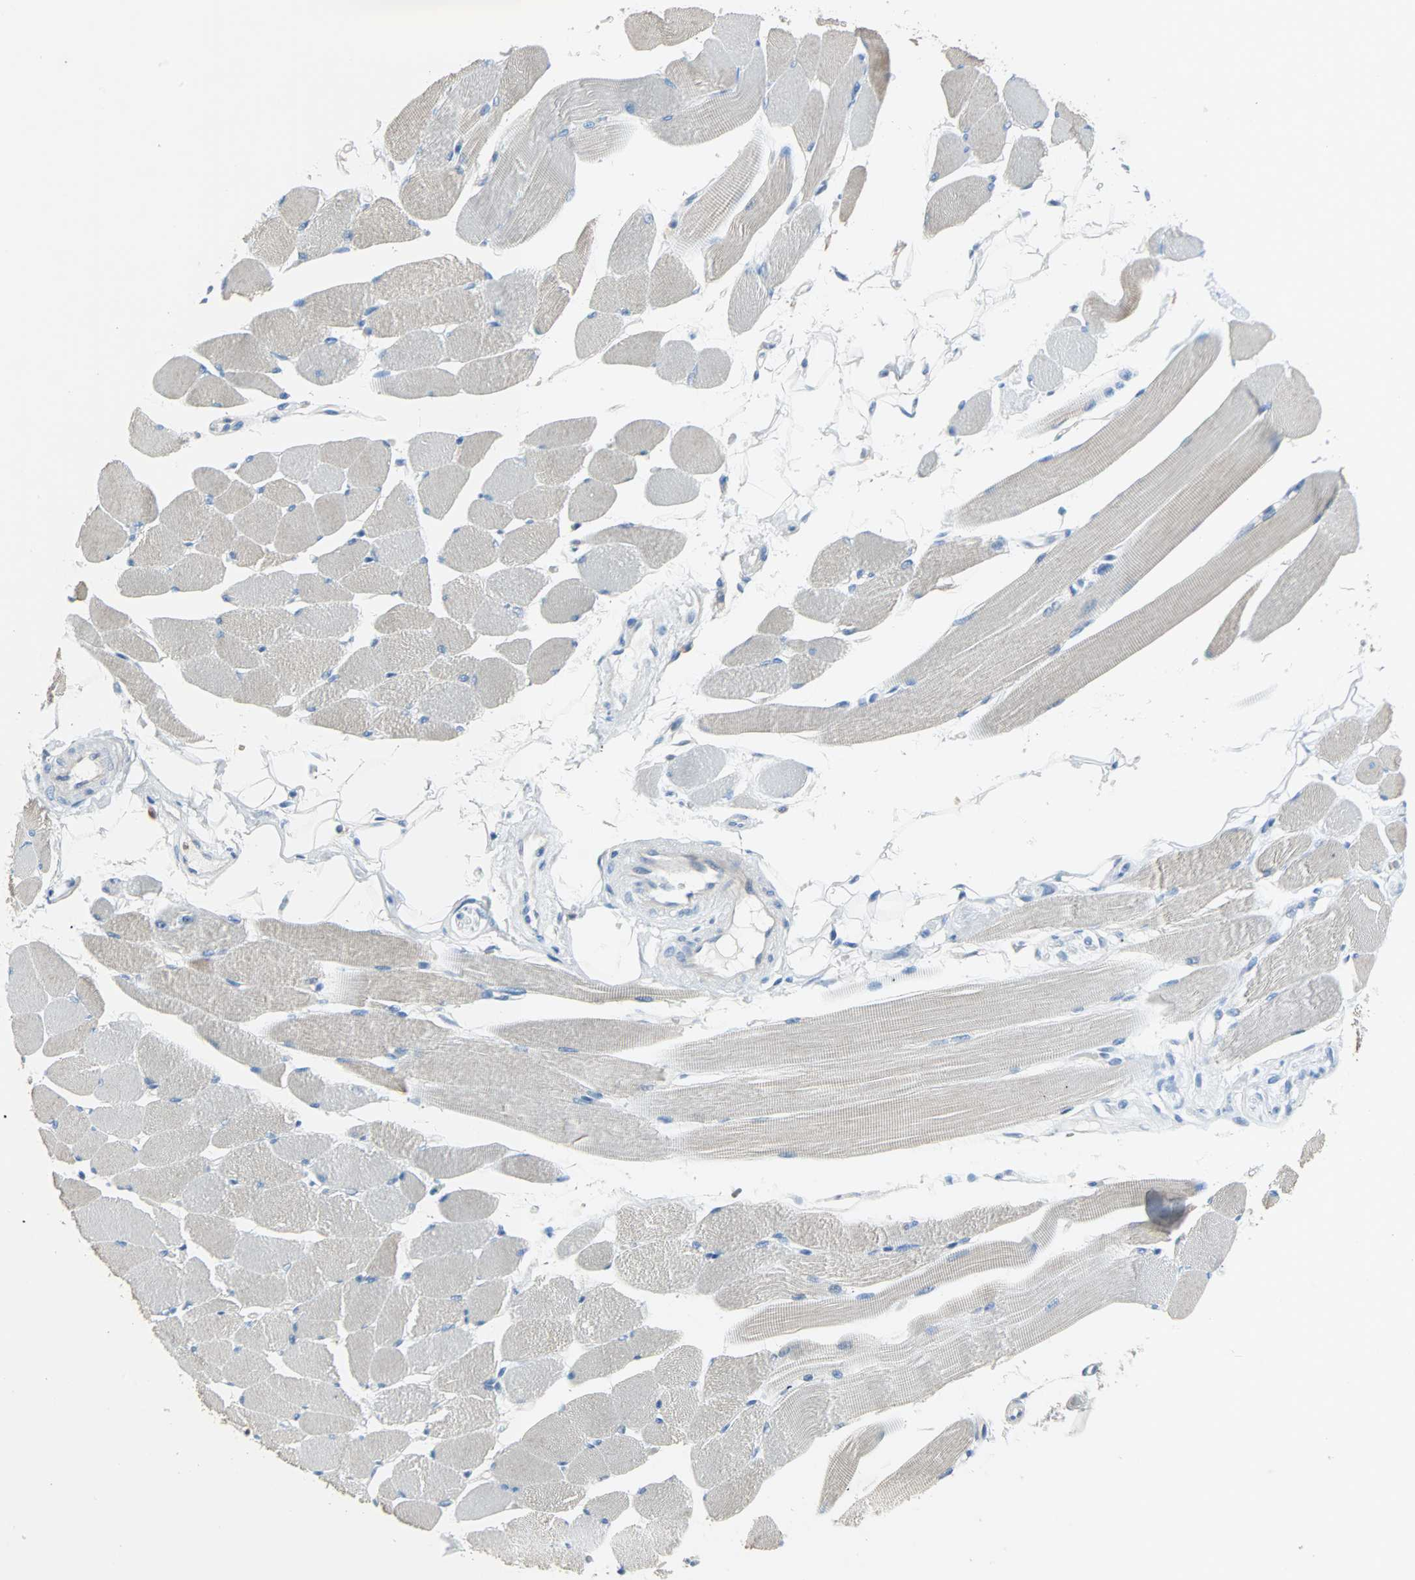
{"staining": {"intensity": "weak", "quantity": "<25%", "location": "cytoplasmic/membranous"}, "tissue": "skeletal muscle", "cell_type": "Myocytes", "image_type": "normal", "snomed": [{"axis": "morphology", "description": "Normal tissue, NOS"}, {"axis": "topography", "description": "Skeletal muscle"}, {"axis": "topography", "description": "Peripheral nerve tissue"}], "caption": "Myocytes are negative for protein expression in benign human skeletal muscle. (Stains: DAB (3,3'-diaminobenzidine) immunohistochemistry (IHC) with hematoxylin counter stain, Microscopy: brightfield microscopy at high magnification).", "gene": "CLEC4A", "patient": {"sex": "female", "age": 84}}